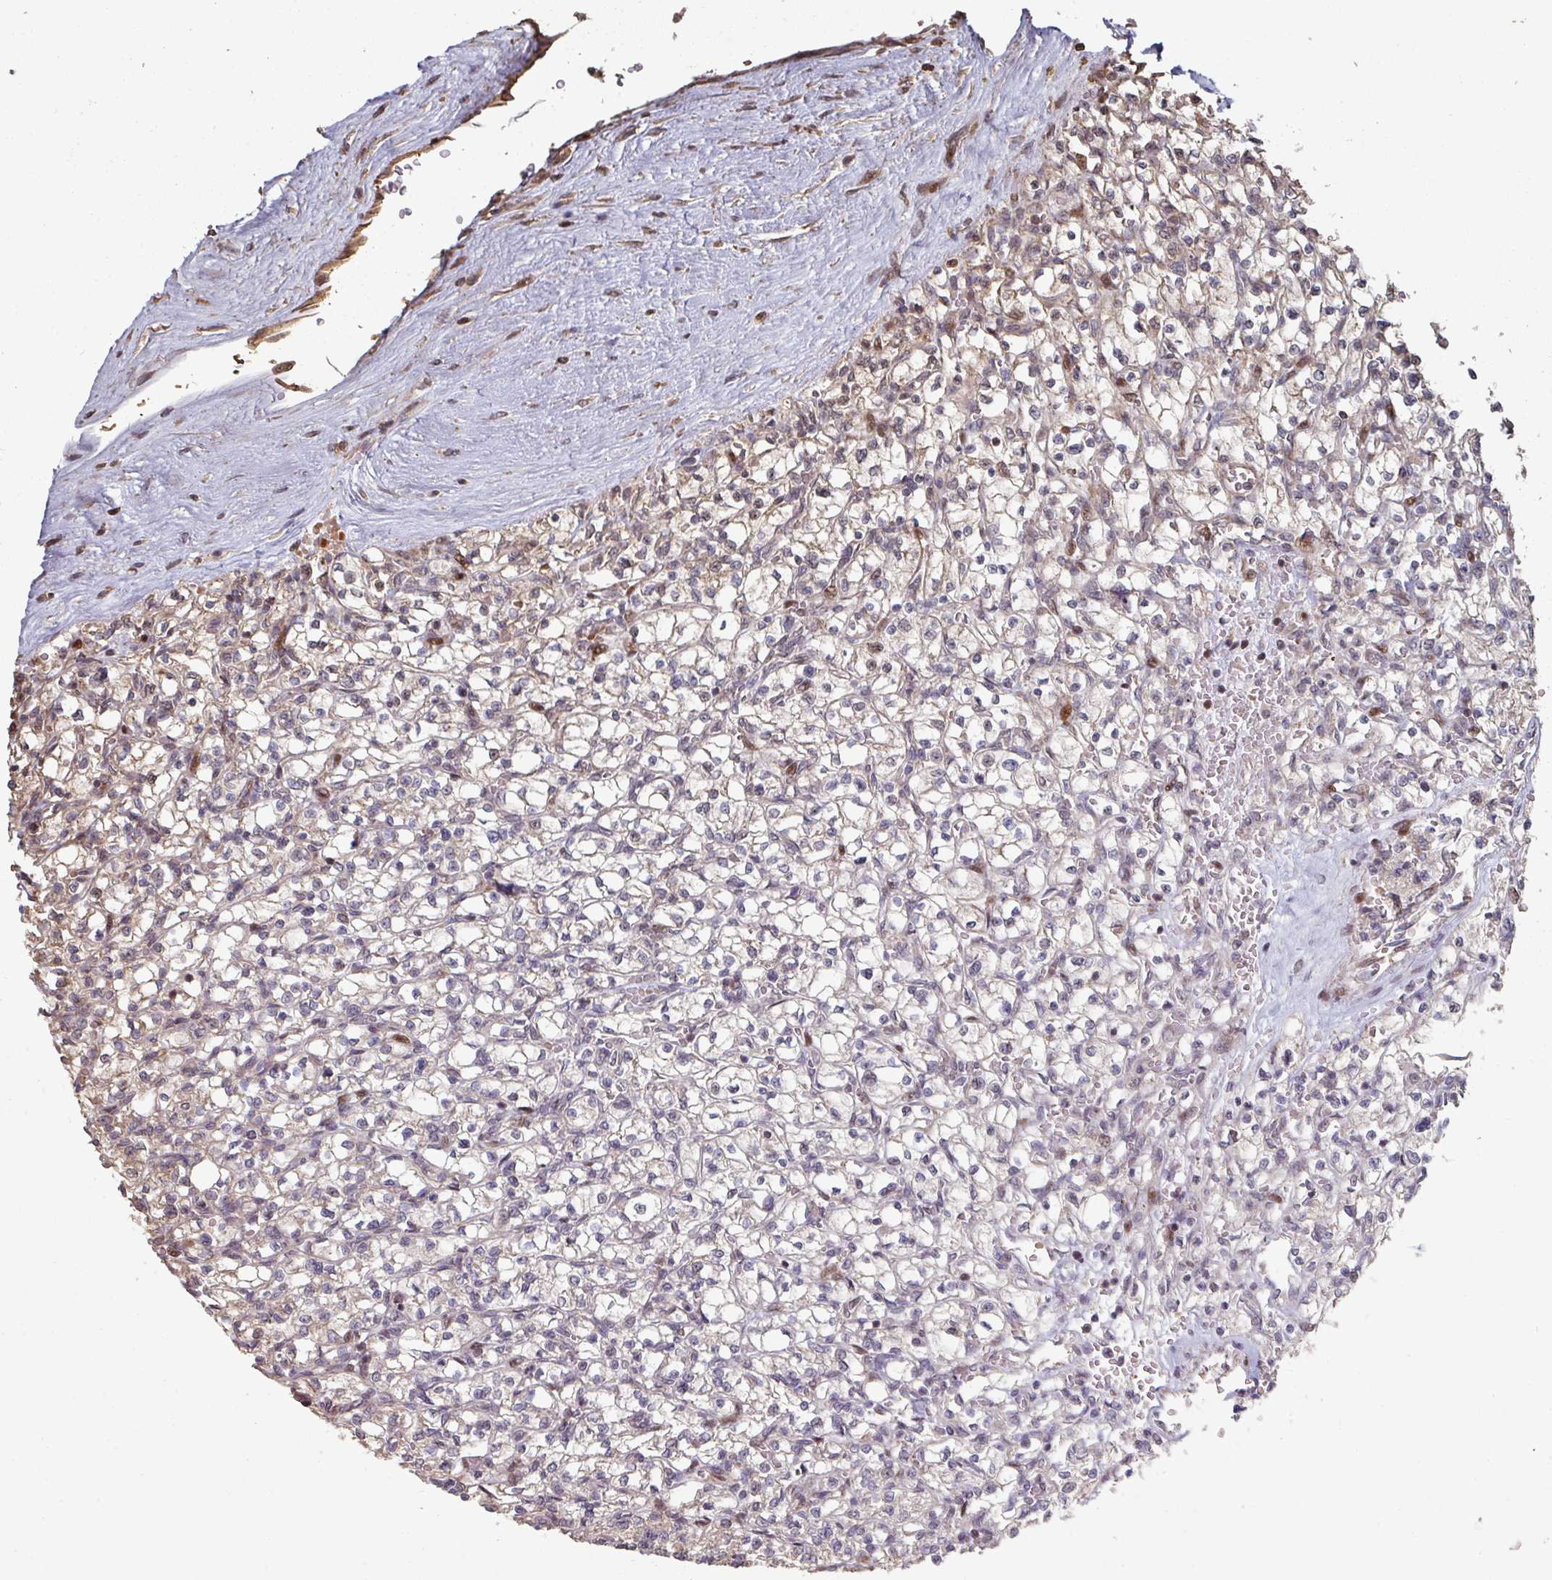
{"staining": {"intensity": "weak", "quantity": "<25%", "location": "cytoplasmic/membranous"}, "tissue": "renal cancer", "cell_type": "Tumor cells", "image_type": "cancer", "snomed": [{"axis": "morphology", "description": "Adenocarcinoma, NOS"}, {"axis": "topography", "description": "Kidney"}], "caption": "Protein analysis of renal adenocarcinoma exhibits no significant staining in tumor cells. The staining was performed using DAB to visualize the protein expression in brown, while the nuclei were stained in blue with hematoxylin (Magnification: 20x).", "gene": "CA7", "patient": {"sex": "female", "age": 64}}